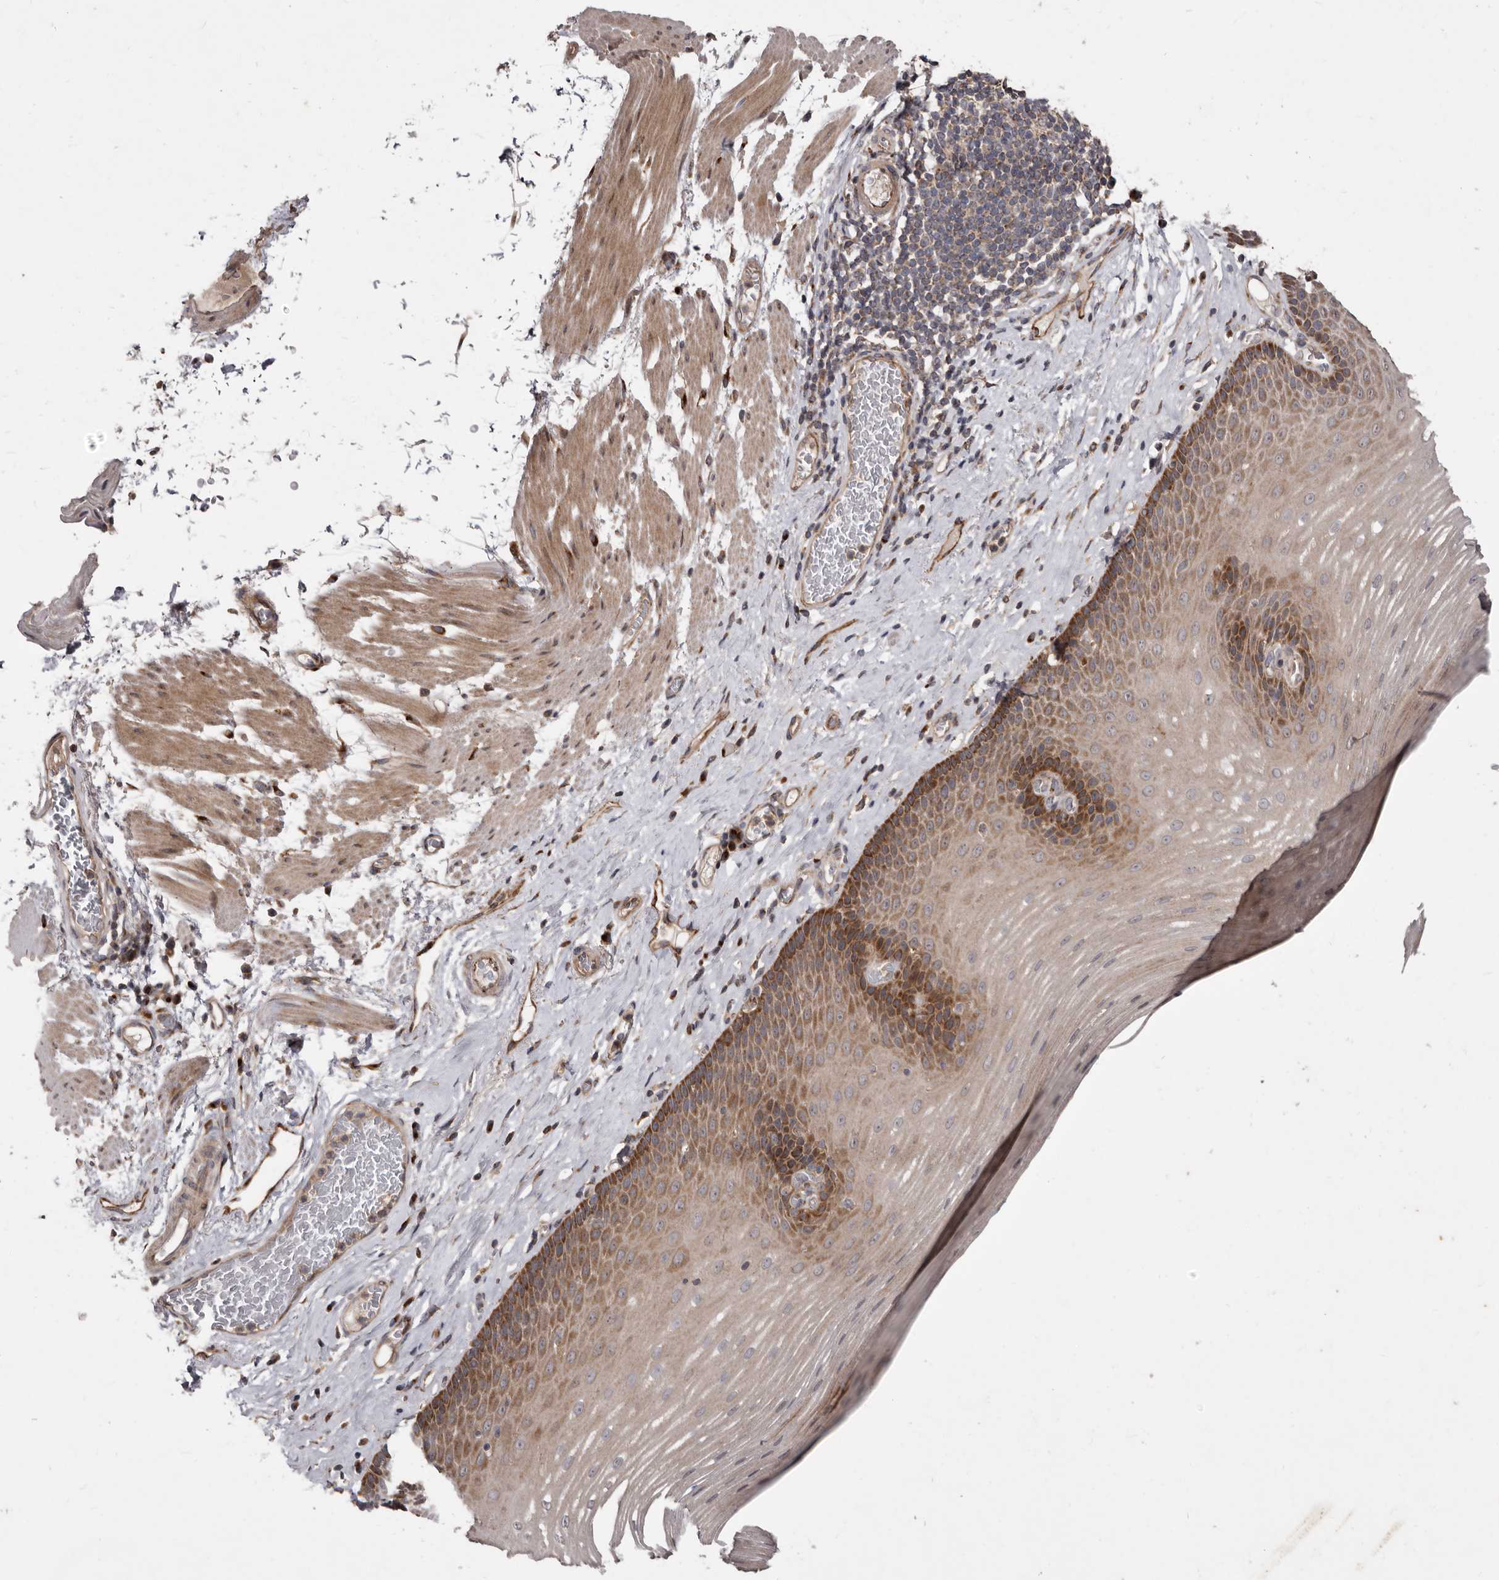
{"staining": {"intensity": "moderate", "quantity": "25%-75%", "location": "cytoplasmic/membranous"}, "tissue": "esophagus", "cell_type": "Squamous epithelial cells", "image_type": "normal", "snomed": [{"axis": "morphology", "description": "Normal tissue, NOS"}, {"axis": "topography", "description": "Esophagus"}], "caption": "Brown immunohistochemical staining in benign esophagus exhibits moderate cytoplasmic/membranous expression in about 25%-75% of squamous epithelial cells. Nuclei are stained in blue.", "gene": "FLAD1", "patient": {"sex": "male", "age": 62}}